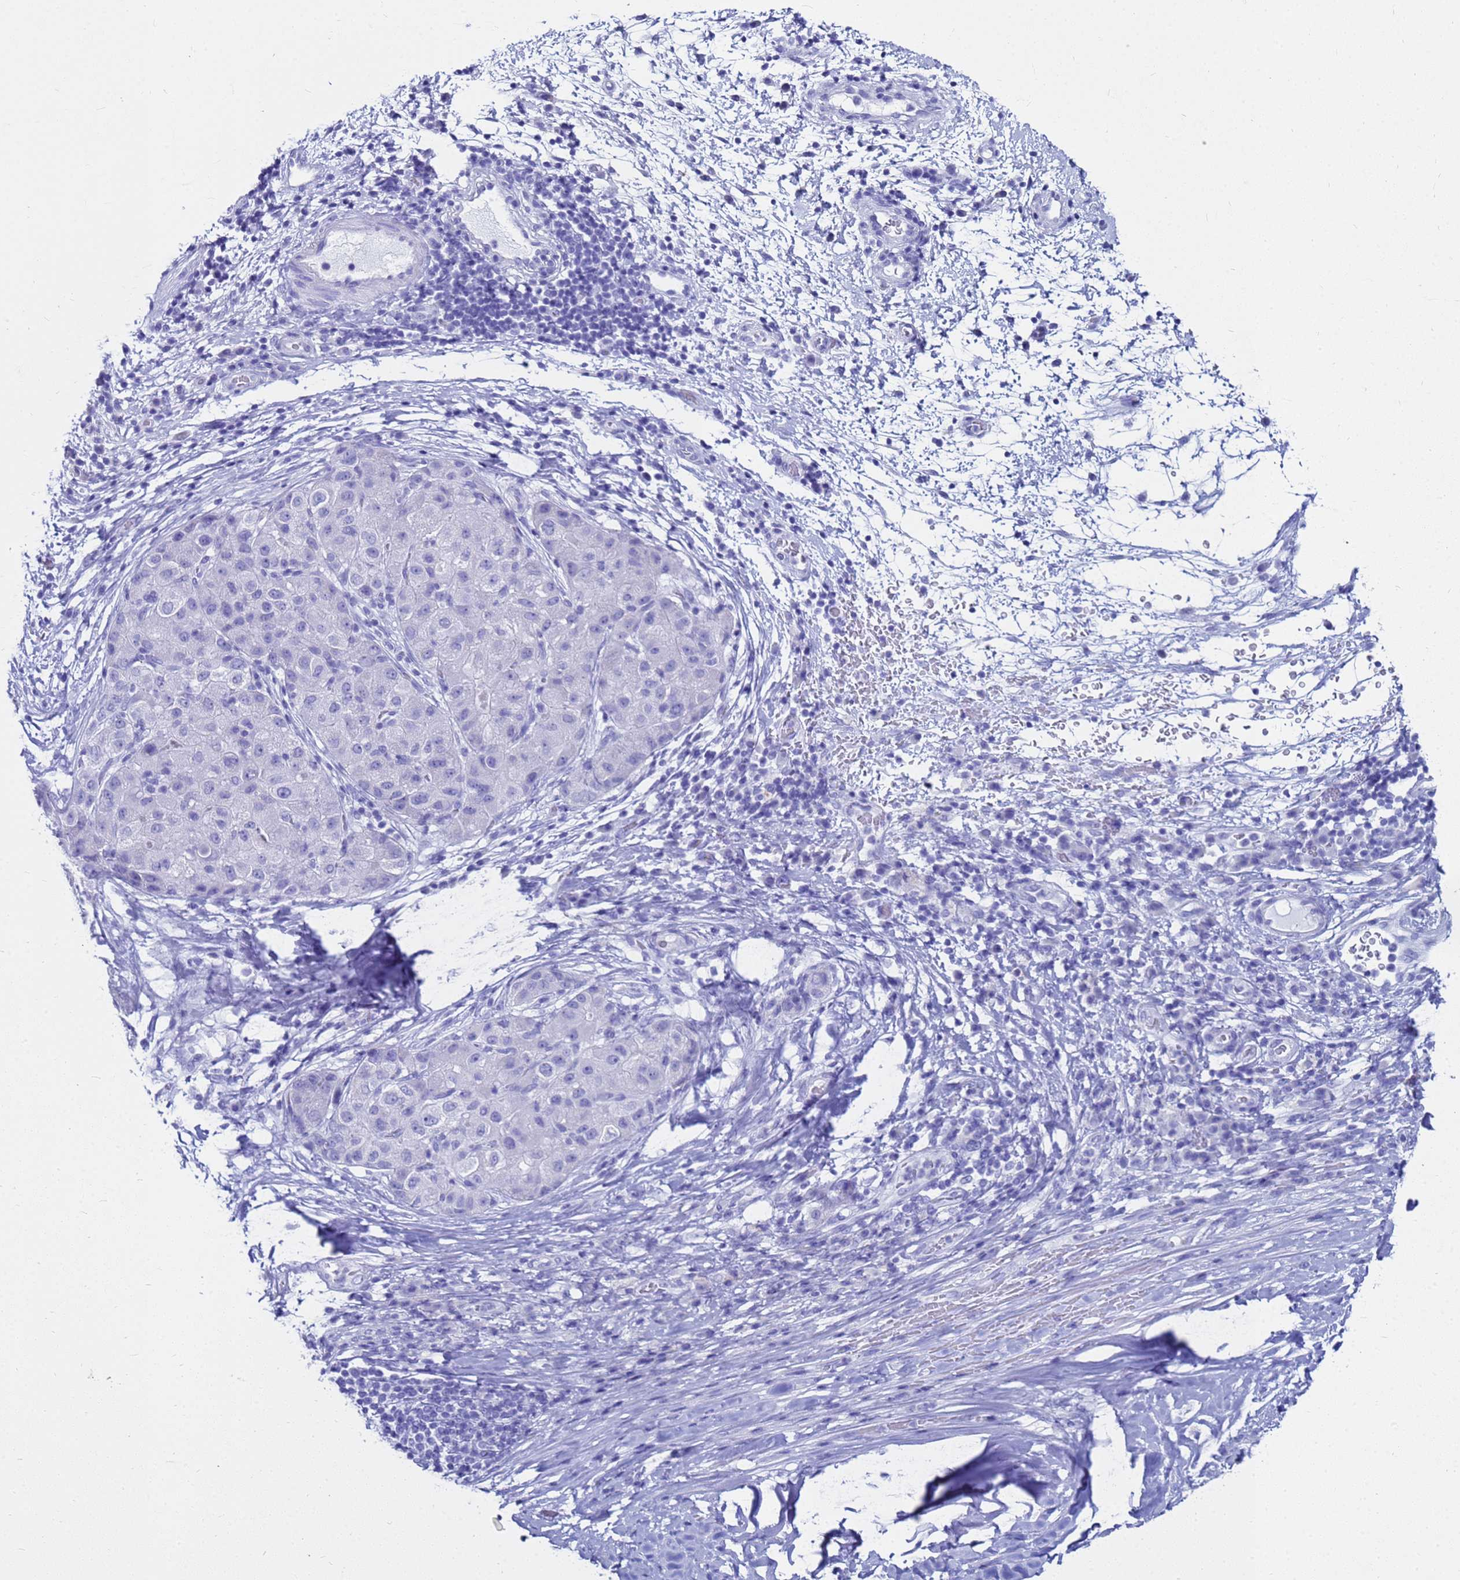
{"staining": {"intensity": "negative", "quantity": "none", "location": "none"}, "tissue": "liver cancer", "cell_type": "Tumor cells", "image_type": "cancer", "snomed": [{"axis": "morphology", "description": "Carcinoma, Hepatocellular, NOS"}, {"axis": "topography", "description": "Liver"}], "caption": "A photomicrograph of human liver hepatocellular carcinoma is negative for staining in tumor cells.", "gene": "CKB", "patient": {"sex": "male", "age": 80}}